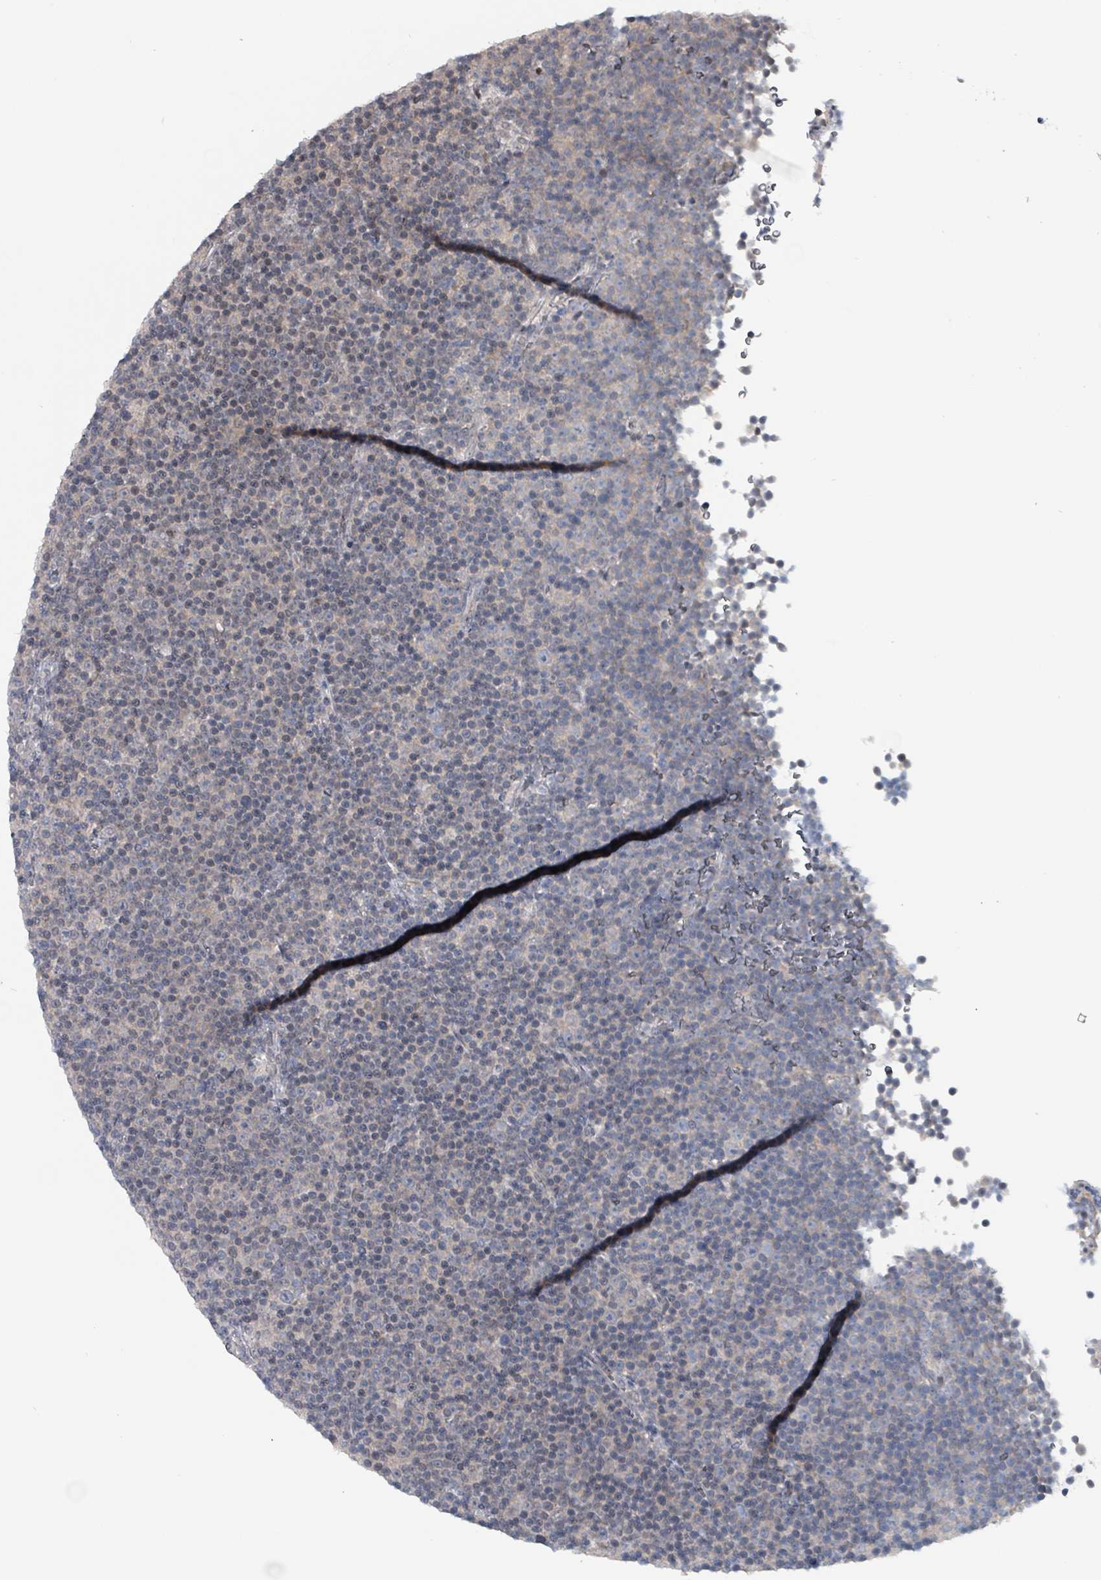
{"staining": {"intensity": "weak", "quantity": "<25%", "location": "nuclear"}, "tissue": "lymphoma", "cell_type": "Tumor cells", "image_type": "cancer", "snomed": [{"axis": "morphology", "description": "Malignant lymphoma, non-Hodgkin's type, Low grade"}, {"axis": "topography", "description": "Lymph node"}], "caption": "Protein analysis of low-grade malignant lymphoma, non-Hodgkin's type demonstrates no significant expression in tumor cells. (IHC, brightfield microscopy, high magnification).", "gene": "BIVM", "patient": {"sex": "female", "age": 67}}